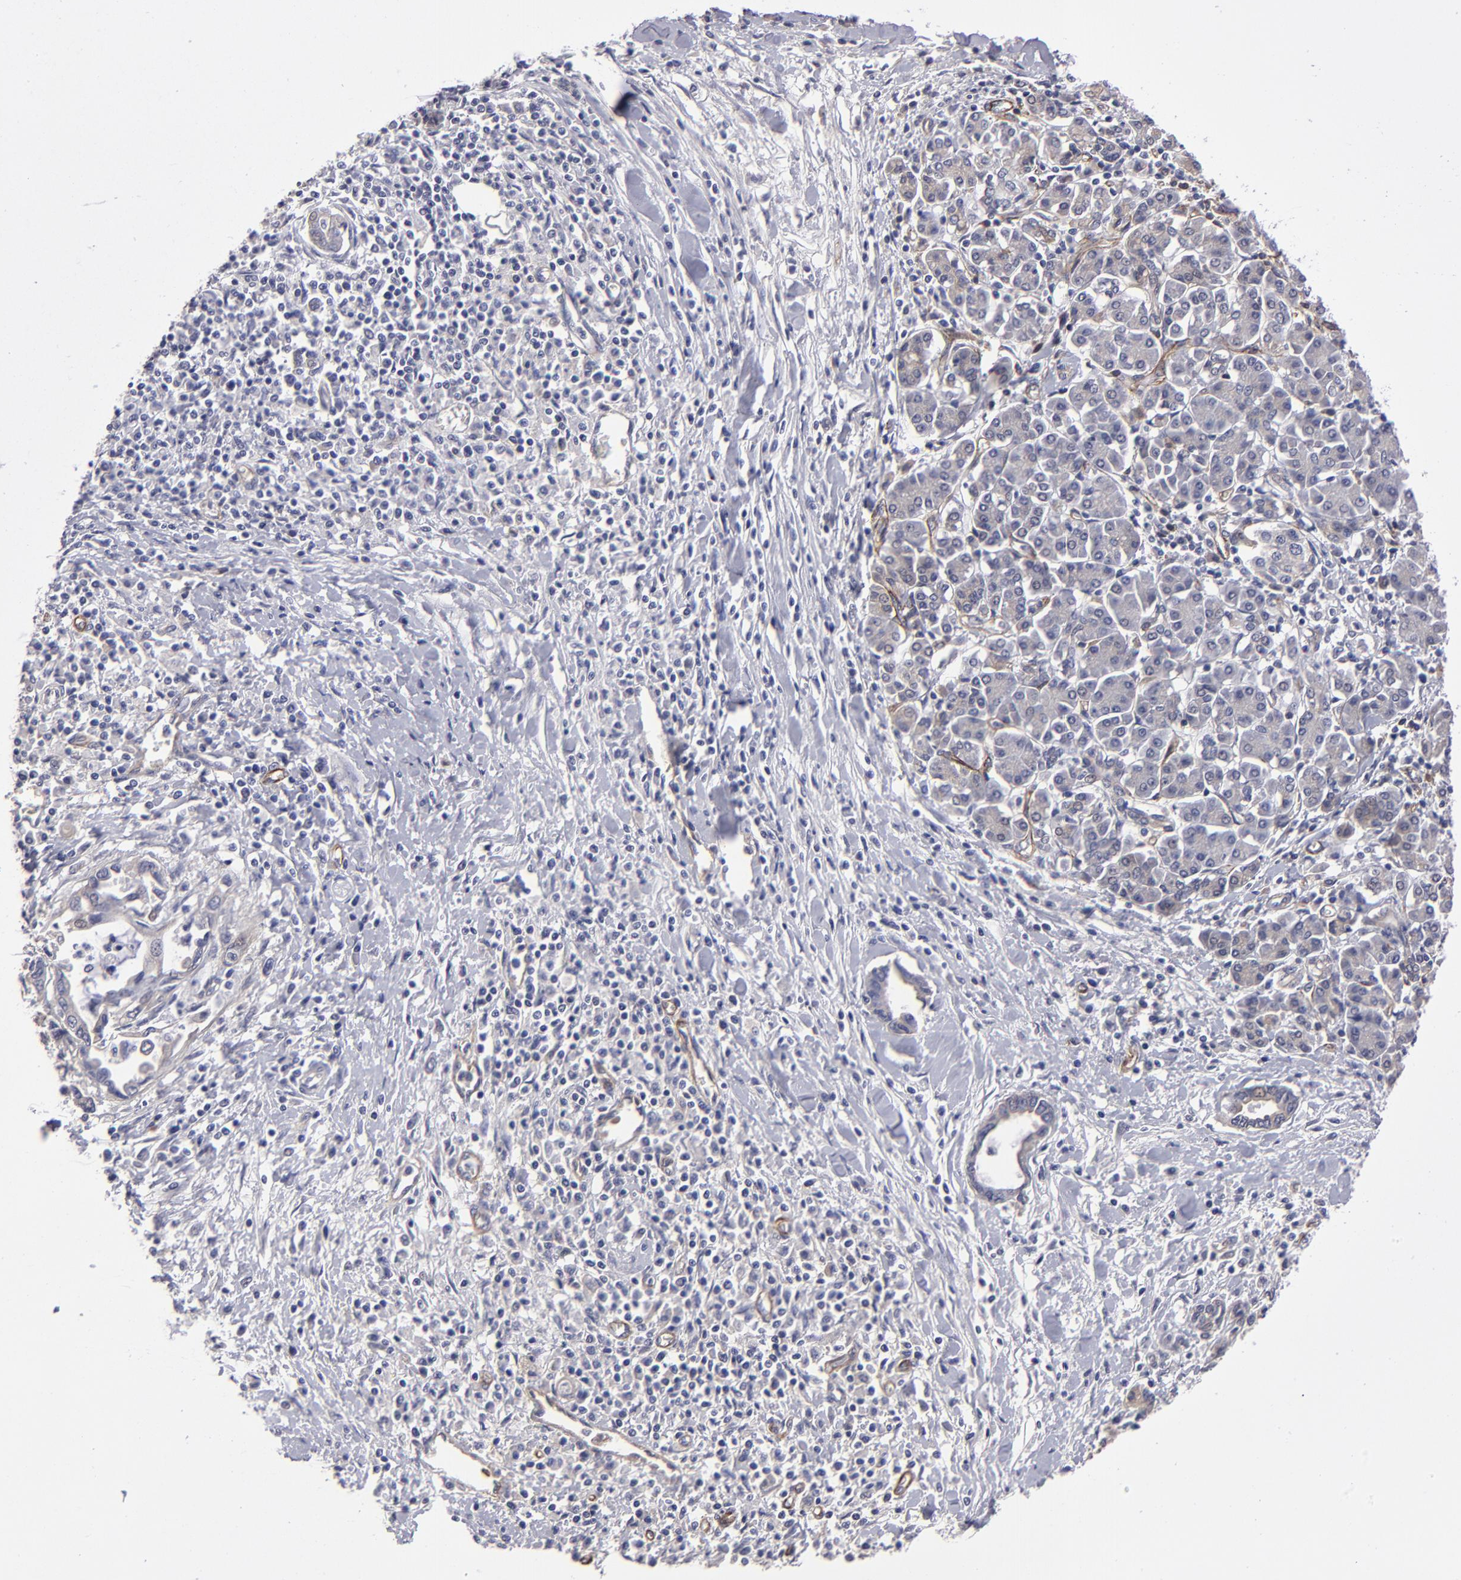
{"staining": {"intensity": "negative", "quantity": "none", "location": "none"}, "tissue": "pancreatic cancer", "cell_type": "Tumor cells", "image_type": "cancer", "snomed": [{"axis": "morphology", "description": "Adenocarcinoma, NOS"}, {"axis": "topography", "description": "Pancreas"}], "caption": "High magnification brightfield microscopy of pancreatic adenocarcinoma stained with DAB (brown) and counterstained with hematoxylin (blue): tumor cells show no significant staining.", "gene": "ZNF175", "patient": {"sex": "female", "age": 57}}